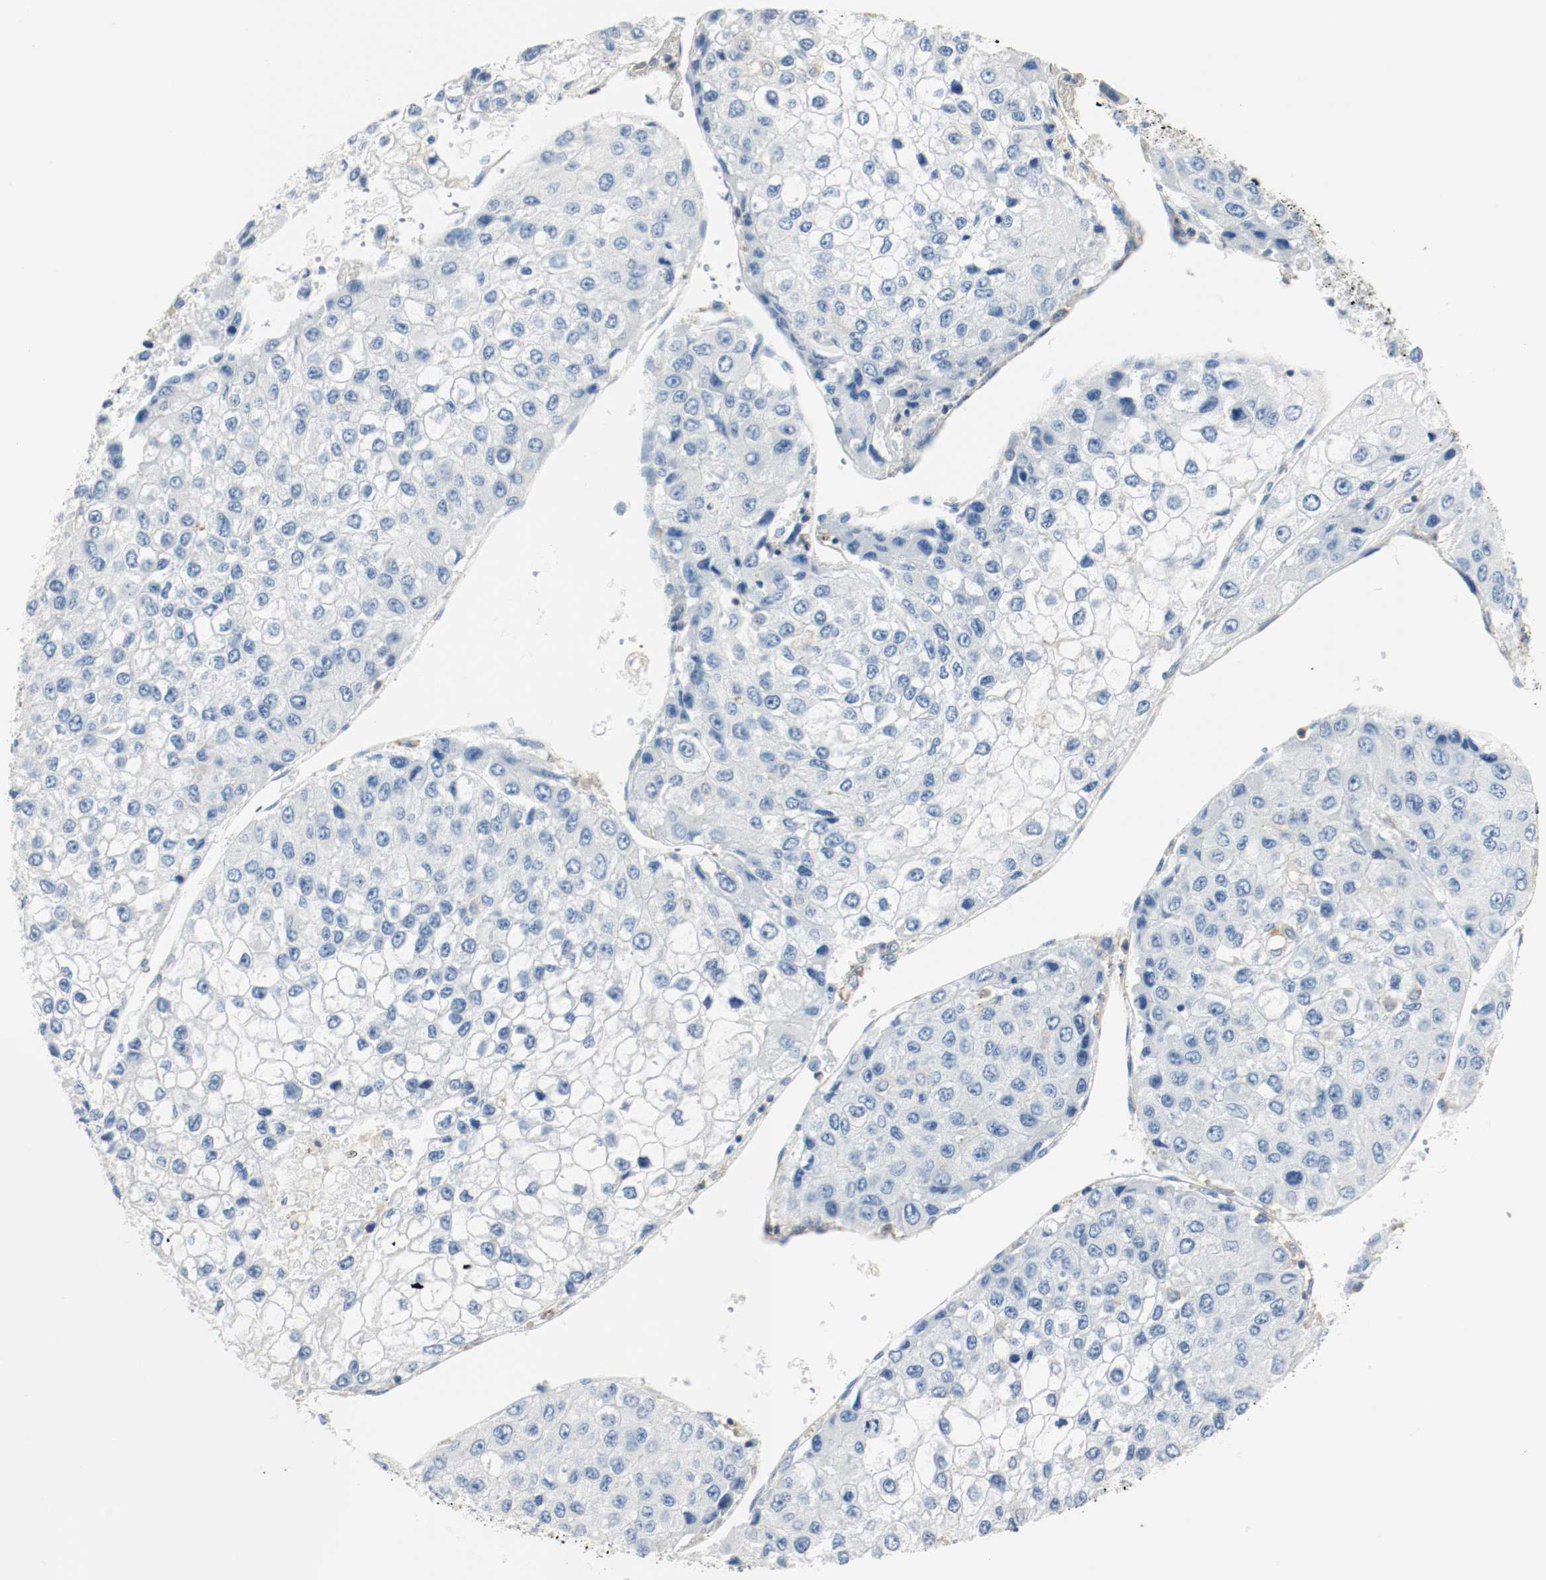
{"staining": {"intensity": "negative", "quantity": "none", "location": "none"}, "tissue": "liver cancer", "cell_type": "Tumor cells", "image_type": "cancer", "snomed": [{"axis": "morphology", "description": "Carcinoma, Hepatocellular, NOS"}, {"axis": "topography", "description": "Liver"}], "caption": "Immunohistochemistry micrograph of liver cancer stained for a protein (brown), which displays no staining in tumor cells.", "gene": "ARPC1B", "patient": {"sex": "female", "age": 66}}